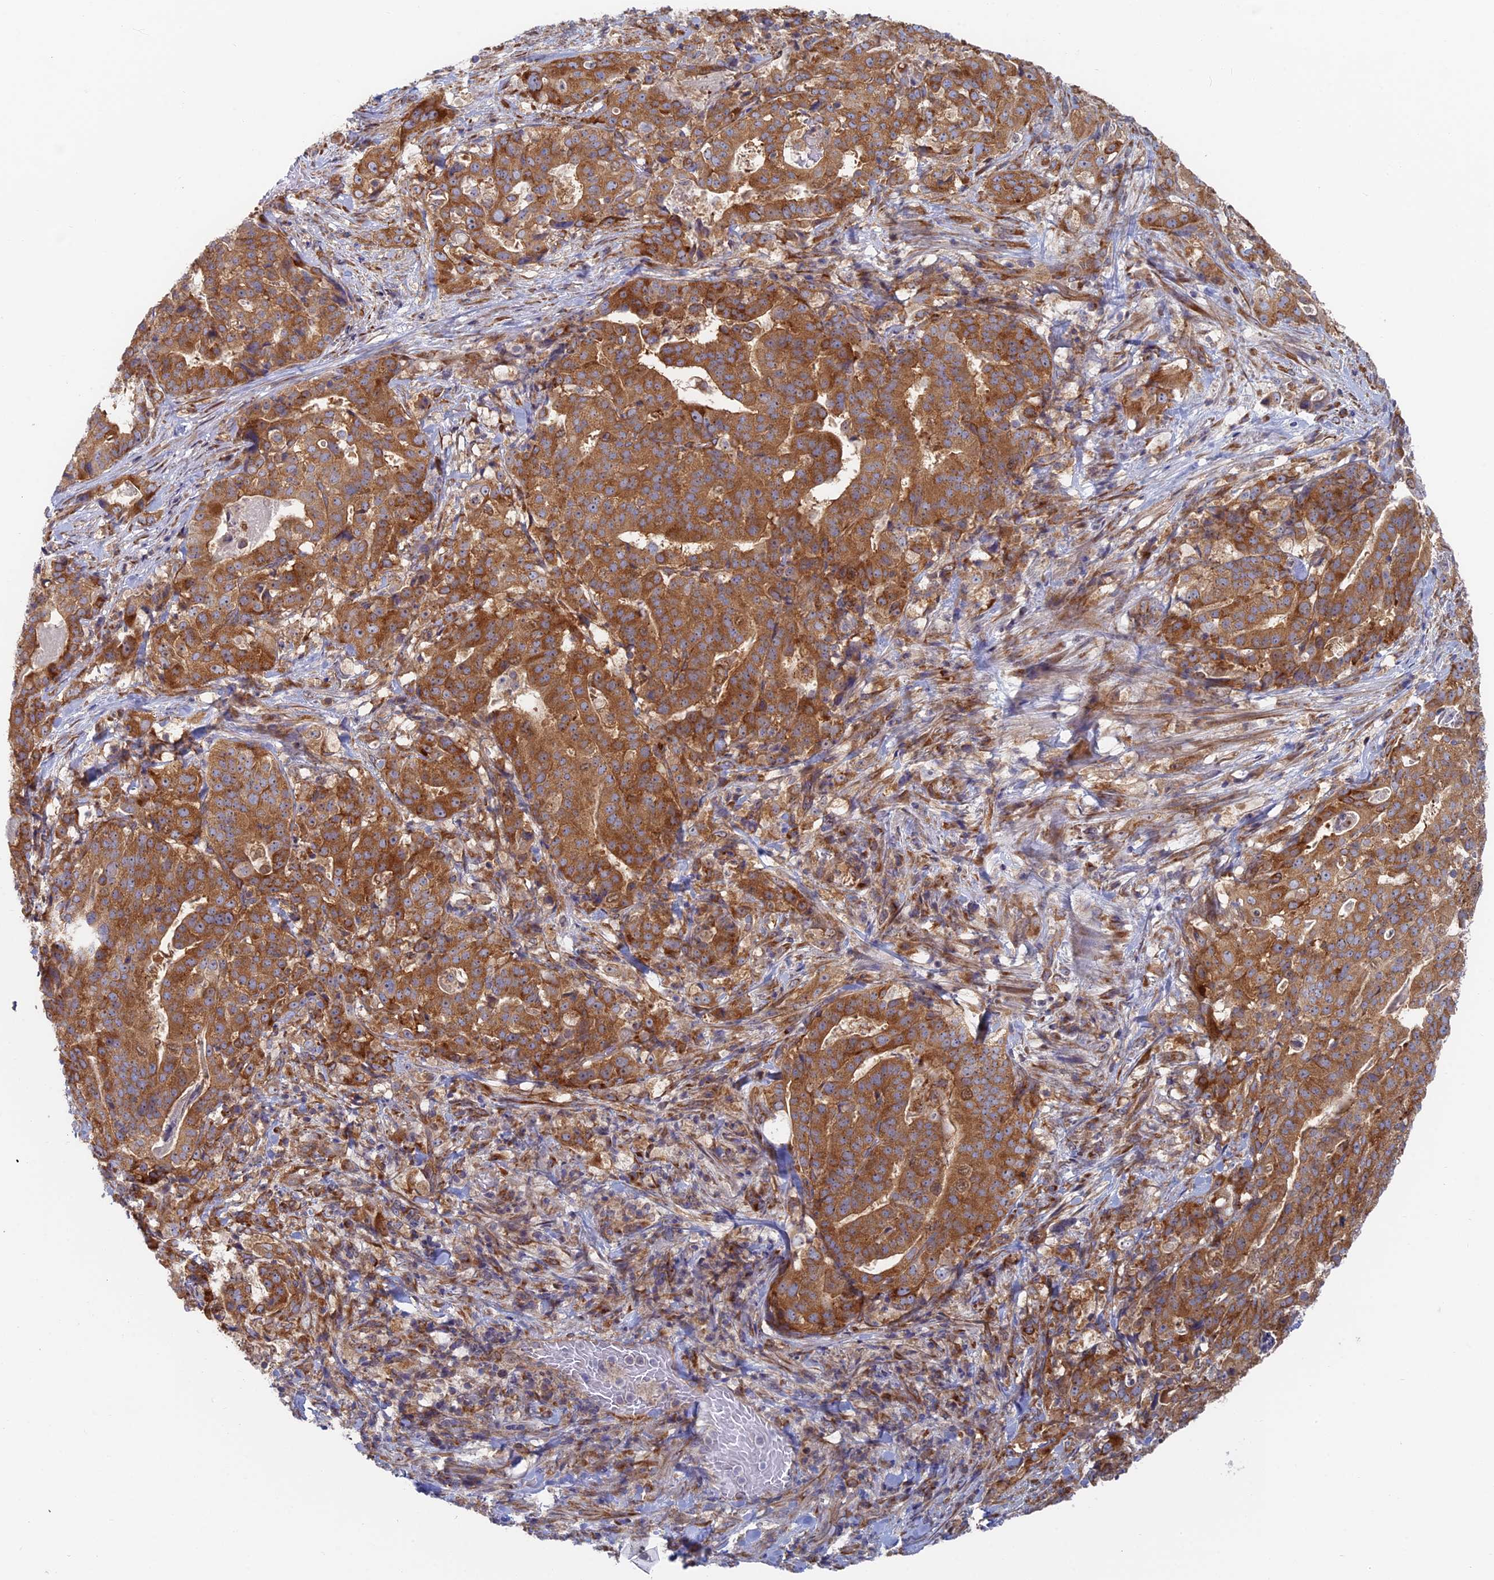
{"staining": {"intensity": "strong", "quantity": ">75%", "location": "cytoplasmic/membranous"}, "tissue": "stomach cancer", "cell_type": "Tumor cells", "image_type": "cancer", "snomed": [{"axis": "morphology", "description": "Adenocarcinoma, NOS"}, {"axis": "topography", "description": "Stomach"}], "caption": "Protein expression by IHC displays strong cytoplasmic/membranous positivity in about >75% of tumor cells in adenocarcinoma (stomach).", "gene": "TBC1D30", "patient": {"sex": "male", "age": 48}}